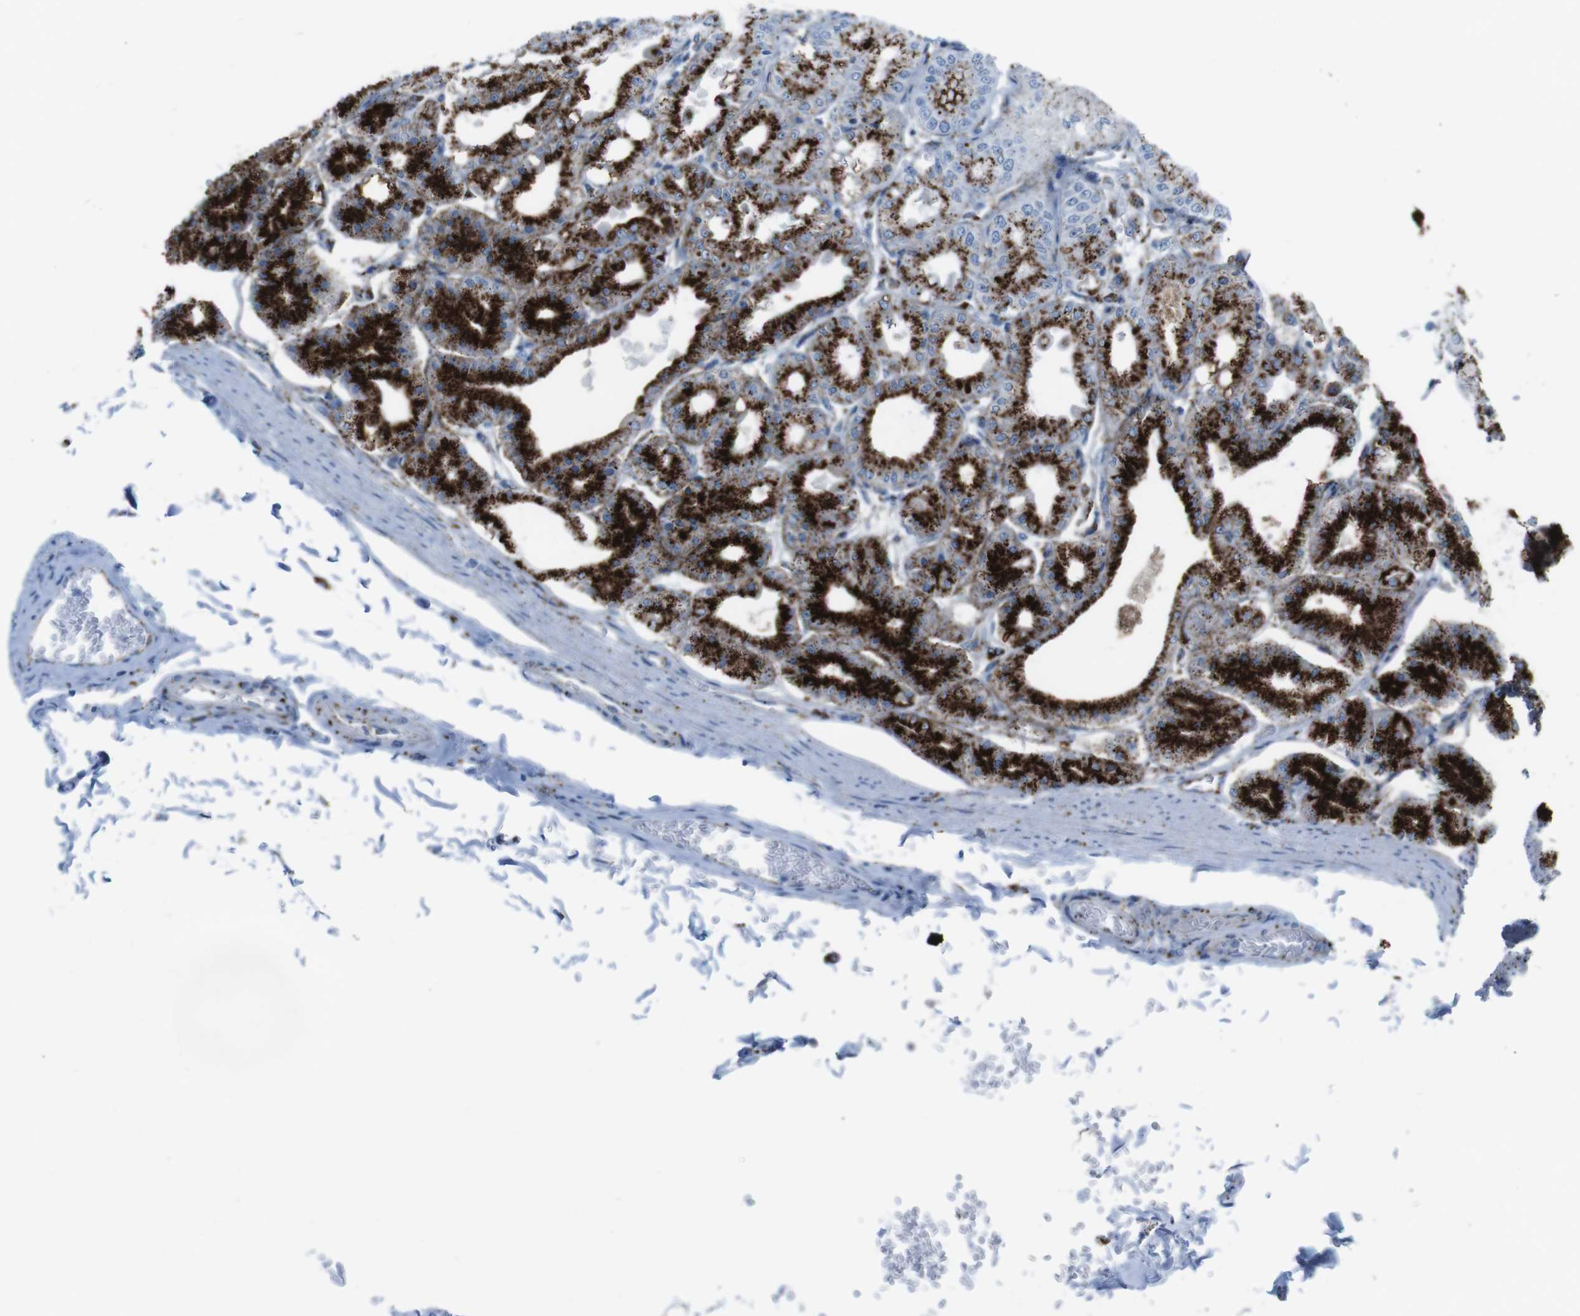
{"staining": {"intensity": "strong", "quantity": ">75%", "location": "cytoplasmic/membranous"}, "tissue": "stomach", "cell_type": "Glandular cells", "image_type": "normal", "snomed": [{"axis": "morphology", "description": "Normal tissue, NOS"}, {"axis": "topography", "description": "Stomach, lower"}], "caption": "Stomach stained with a brown dye exhibits strong cytoplasmic/membranous positive staining in about >75% of glandular cells.", "gene": "SCARB2", "patient": {"sex": "male", "age": 71}}